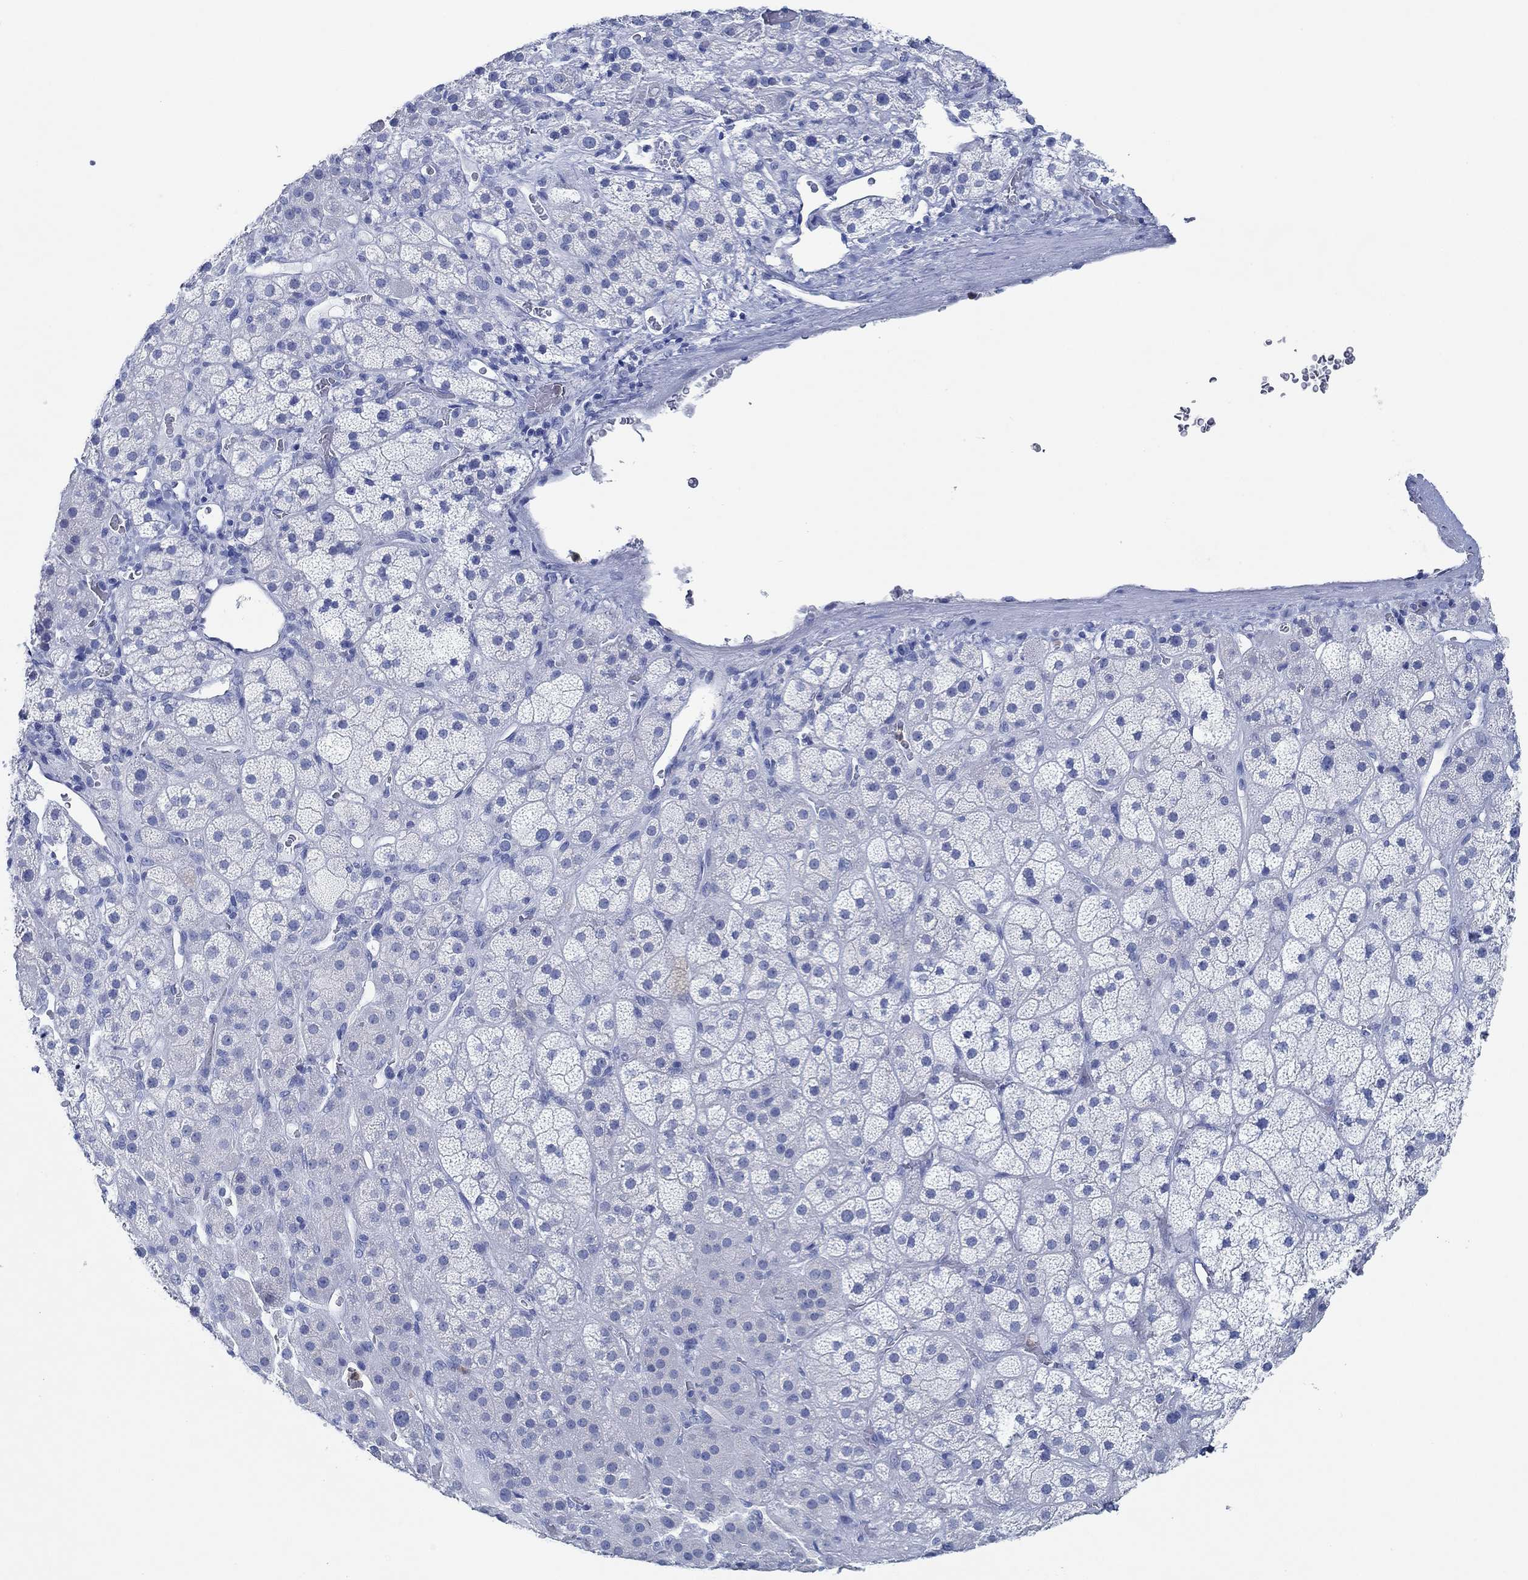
{"staining": {"intensity": "negative", "quantity": "none", "location": "none"}, "tissue": "adrenal gland", "cell_type": "Glandular cells", "image_type": "normal", "snomed": [{"axis": "morphology", "description": "Normal tissue, NOS"}, {"axis": "topography", "description": "Adrenal gland"}], "caption": "Micrograph shows no significant protein positivity in glandular cells of benign adrenal gland.", "gene": "ZNF671", "patient": {"sex": "male", "age": 57}}